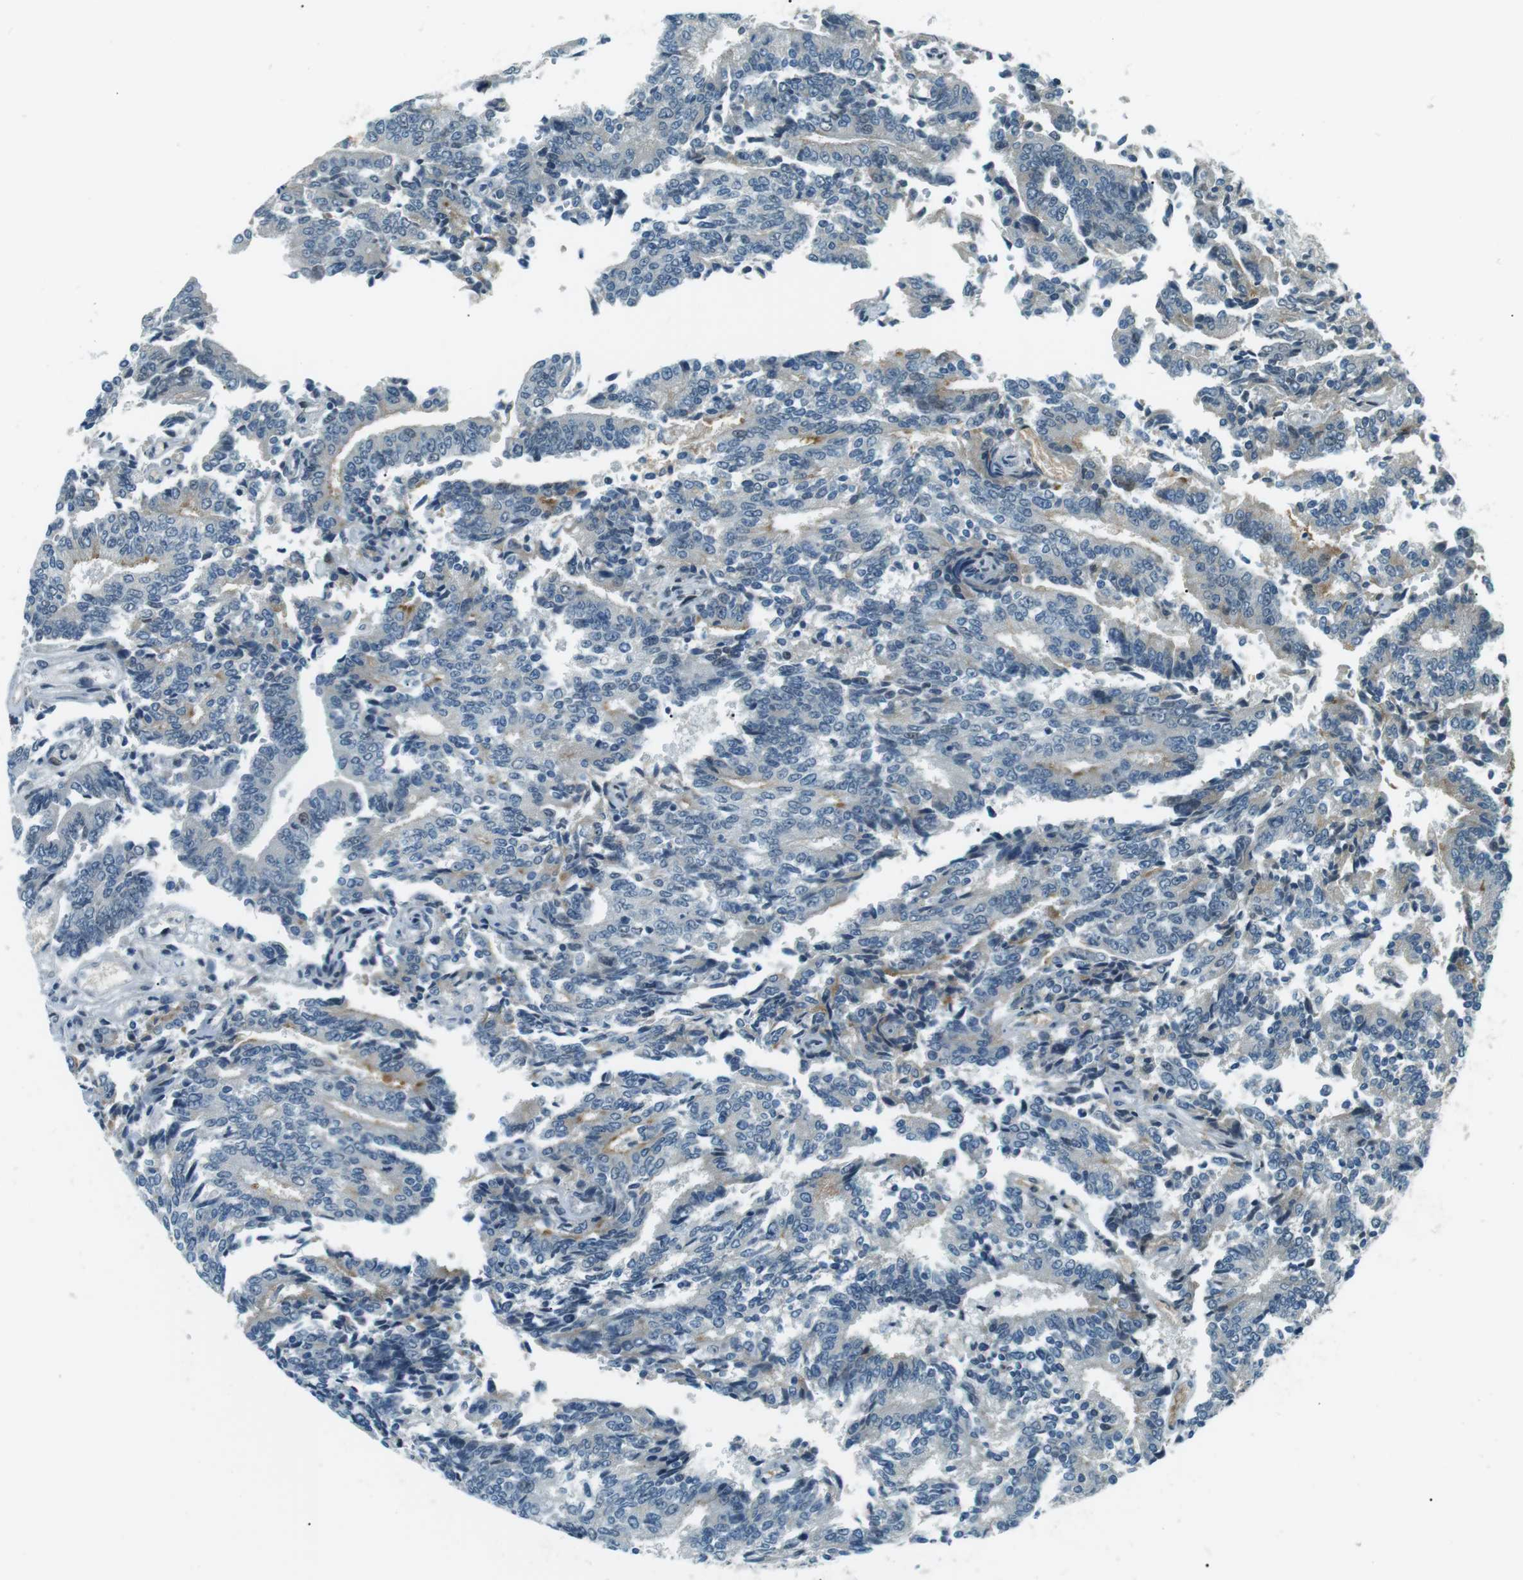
{"staining": {"intensity": "strong", "quantity": "<25%", "location": "cytoplasmic/membranous"}, "tissue": "prostate cancer", "cell_type": "Tumor cells", "image_type": "cancer", "snomed": [{"axis": "morphology", "description": "Normal tissue, NOS"}, {"axis": "morphology", "description": "Adenocarcinoma, High grade"}, {"axis": "topography", "description": "Prostate"}, {"axis": "topography", "description": "Seminal veicle"}], "caption": "Approximately <25% of tumor cells in prostate cancer show strong cytoplasmic/membranous protein staining as visualized by brown immunohistochemical staining.", "gene": "PJA1", "patient": {"sex": "male", "age": 55}}